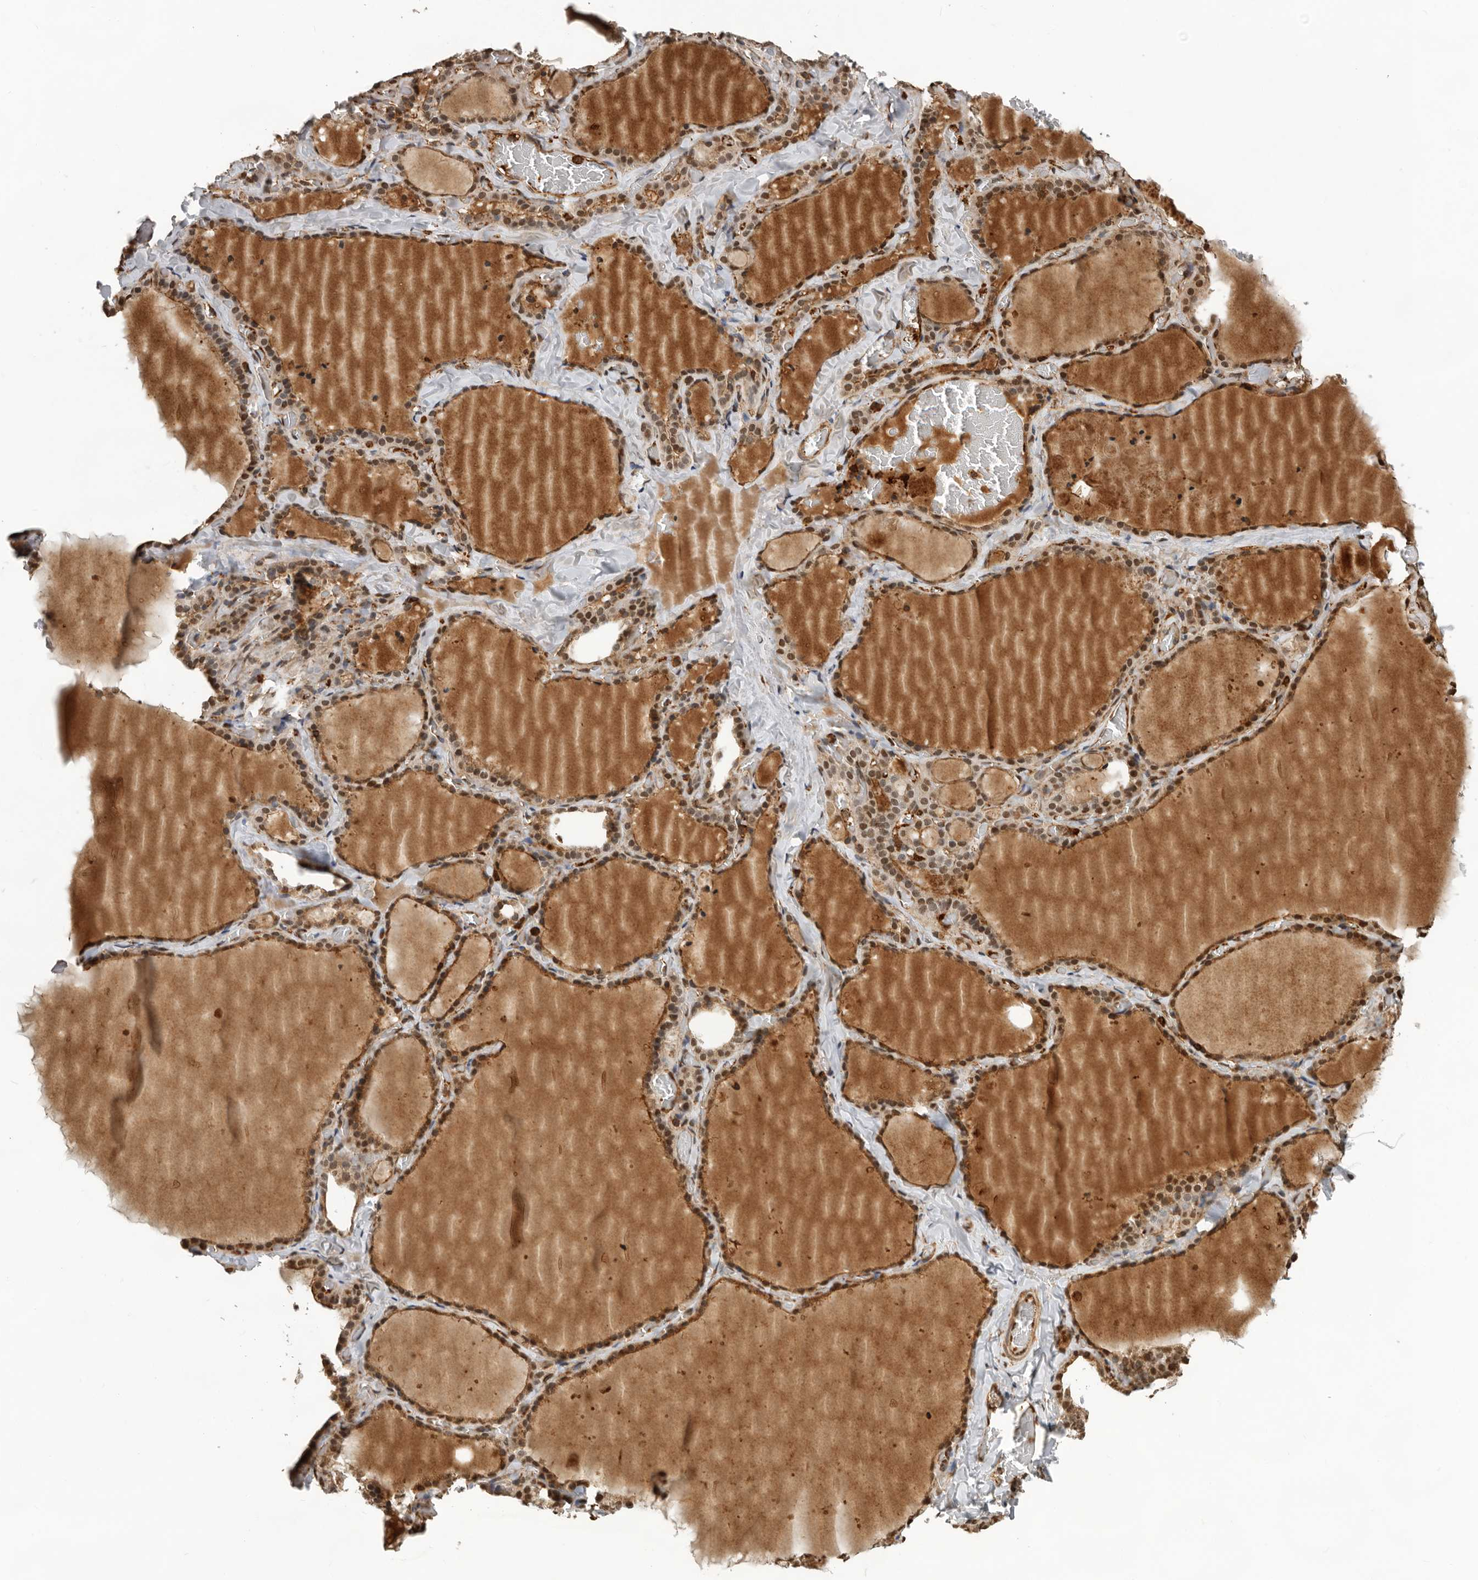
{"staining": {"intensity": "moderate", "quantity": ">75%", "location": "cytoplasmic/membranous,nuclear"}, "tissue": "thyroid gland", "cell_type": "Glandular cells", "image_type": "normal", "snomed": [{"axis": "morphology", "description": "Normal tissue, NOS"}, {"axis": "topography", "description": "Thyroid gland"}], "caption": "Moderate cytoplasmic/membranous,nuclear protein positivity is present in about >75% of glandular cells in thyroid gland.", "gene": "RNF157", "patient": {"sex": "female", "age": 22}}